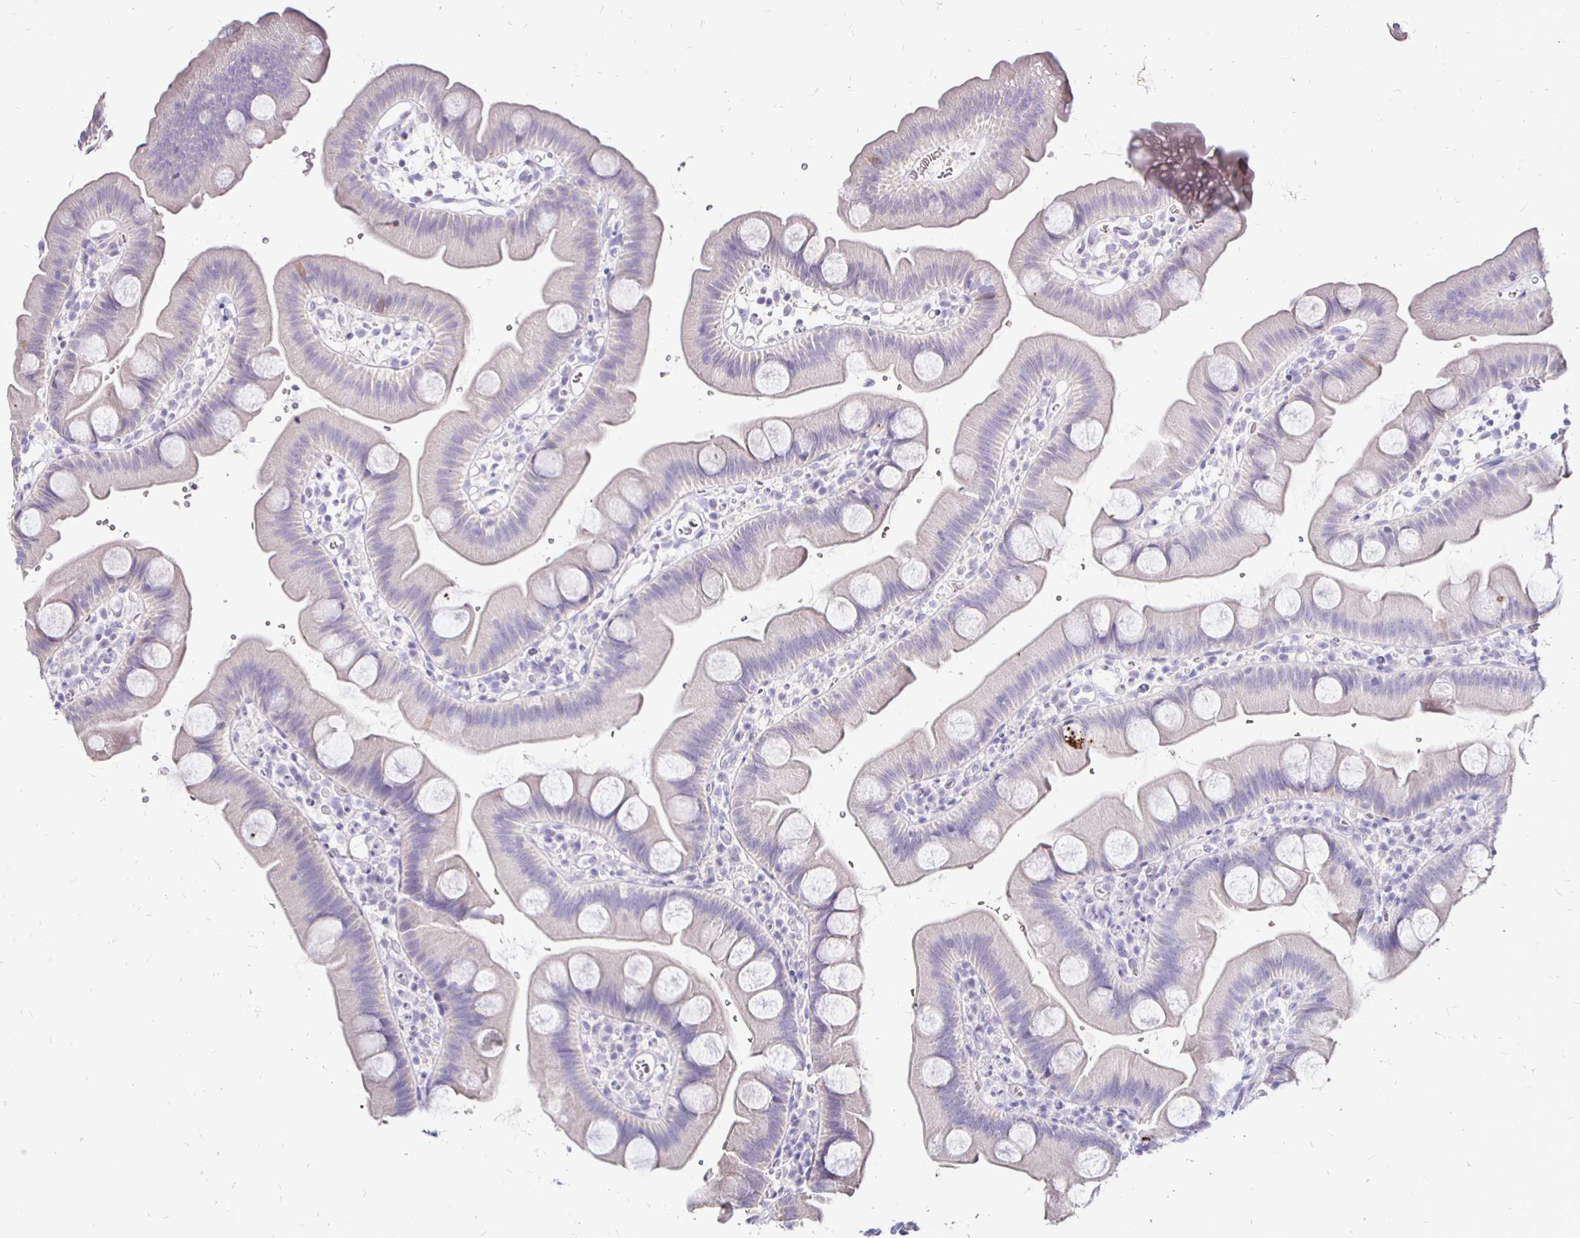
{"staining": {"intensity": "moderate", "quantity": "<25%", "location": "cytoplasmic/membranous"}, "tissue": "small intestine", "cell_type": "Glandular cells", "image_type": "normal", "snomed": [{"axis": "morphology", "description": "Normal tissue, NOS"}, {"axis": "topography", "description": "Small intestine"}], "caption": "Protein expression by immunohistochemistry (IHC) shows moderate cytoplasmic/membranous positivity in about <25% of glandular cells in unremarkable small intestine.", "gene": "IRGC", "patient": {"sex": "female", "age": 68}}